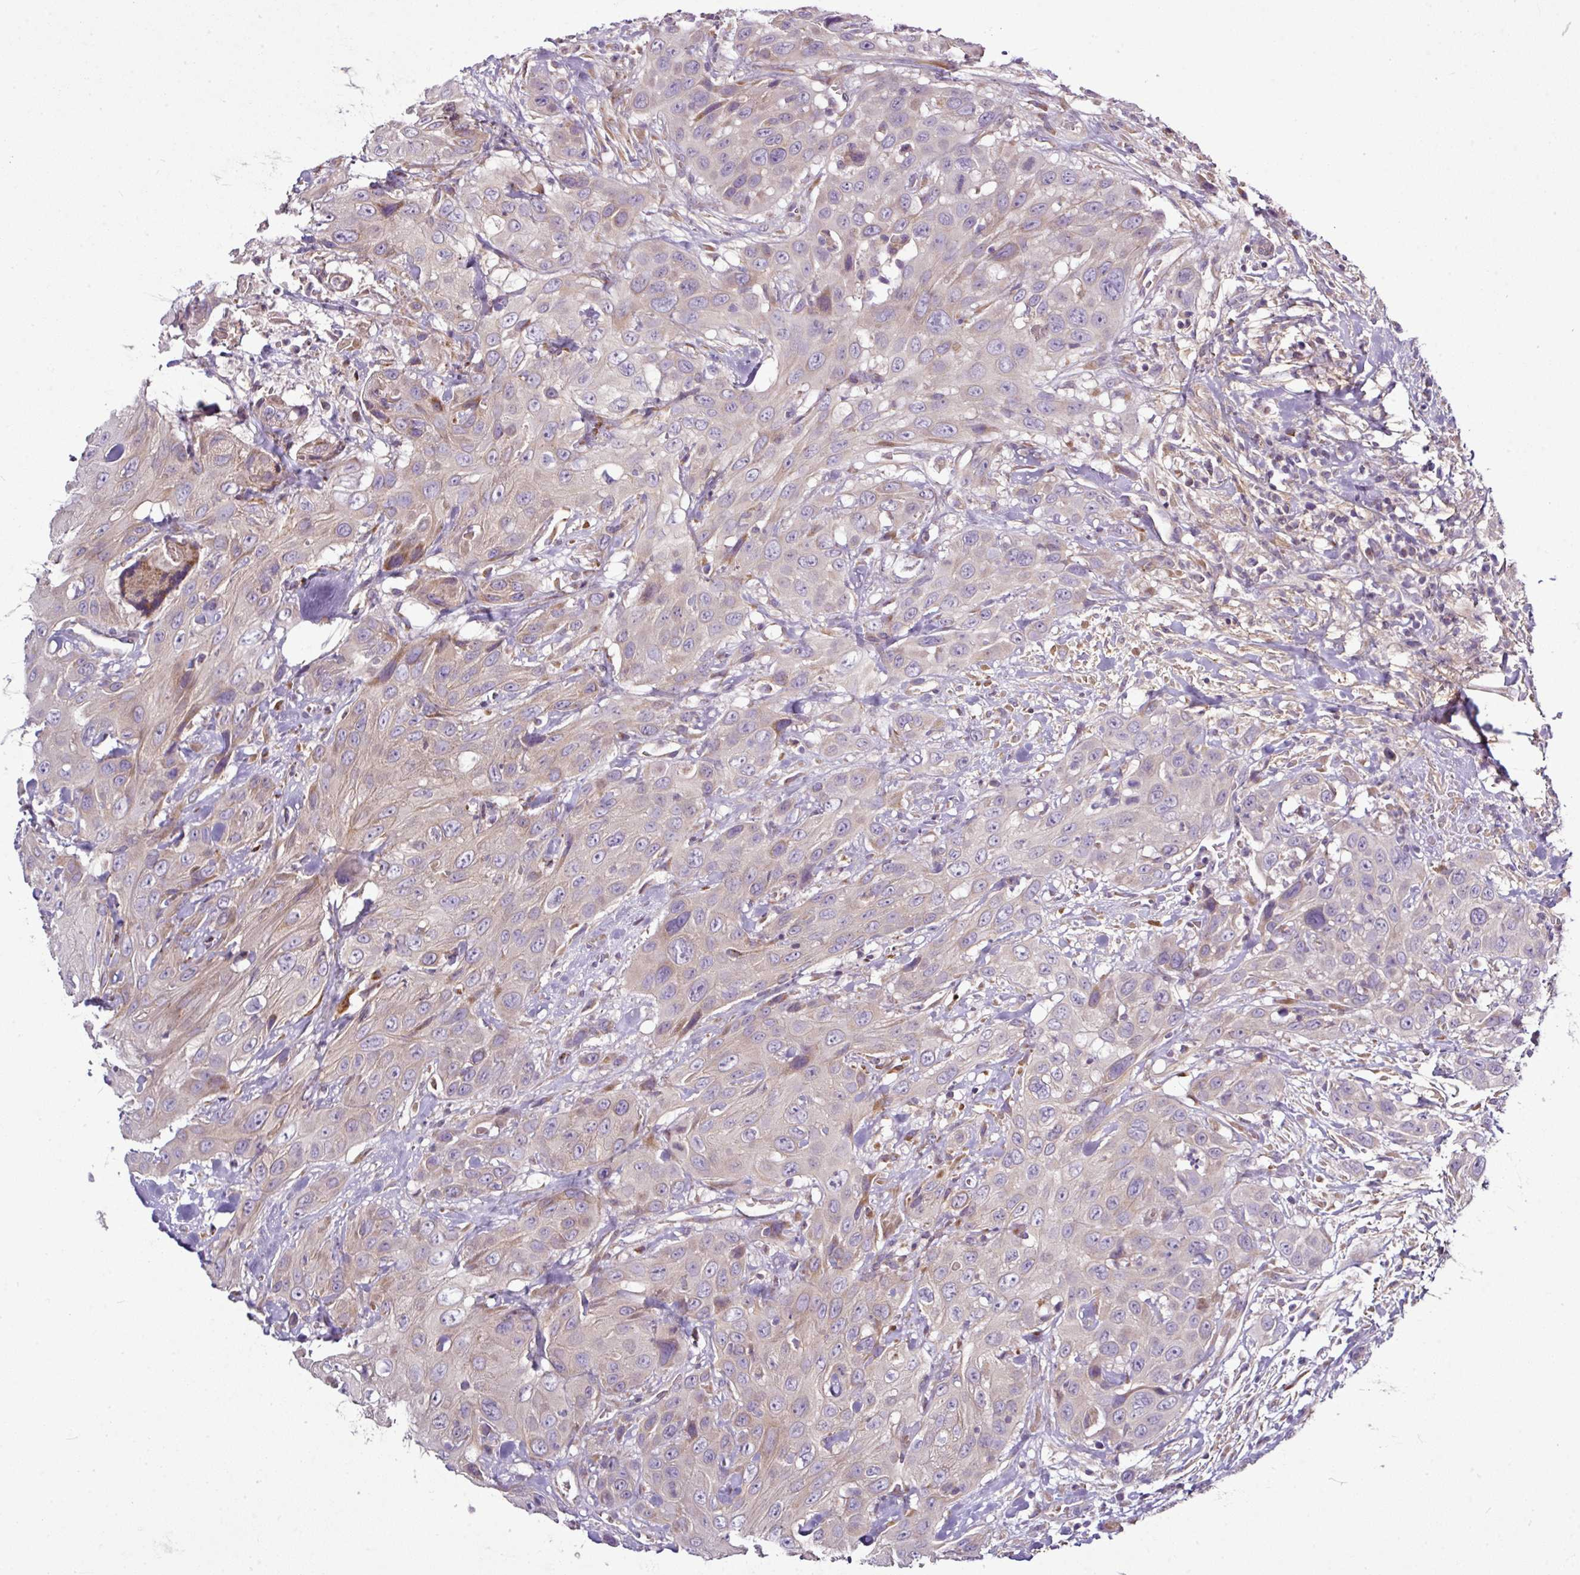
{"staining": {"intensity": "weak", "quantity": "<25%", "location": "cytoplasmic/membranous"}, "tissue": "head and neck cancer", "cell_type": "Tumor cells", "image_type": "cancer", "snomed": [{"axis": "morphology", "description": "Squamous cell carcinoma, NOS"}, {"axis": "topography", "description": "Head-Neck"}], "caption": "High magnification brightfield microscopy of head and neck squamous cell carcinoma stained with DAB (3,3'-diaminobenzidine) (brown) and counterstained with hematoxylin (blue): tumor cells show no significant staining.", "gene": "GAN", "patient": {"sex": "male", "age": 81}}